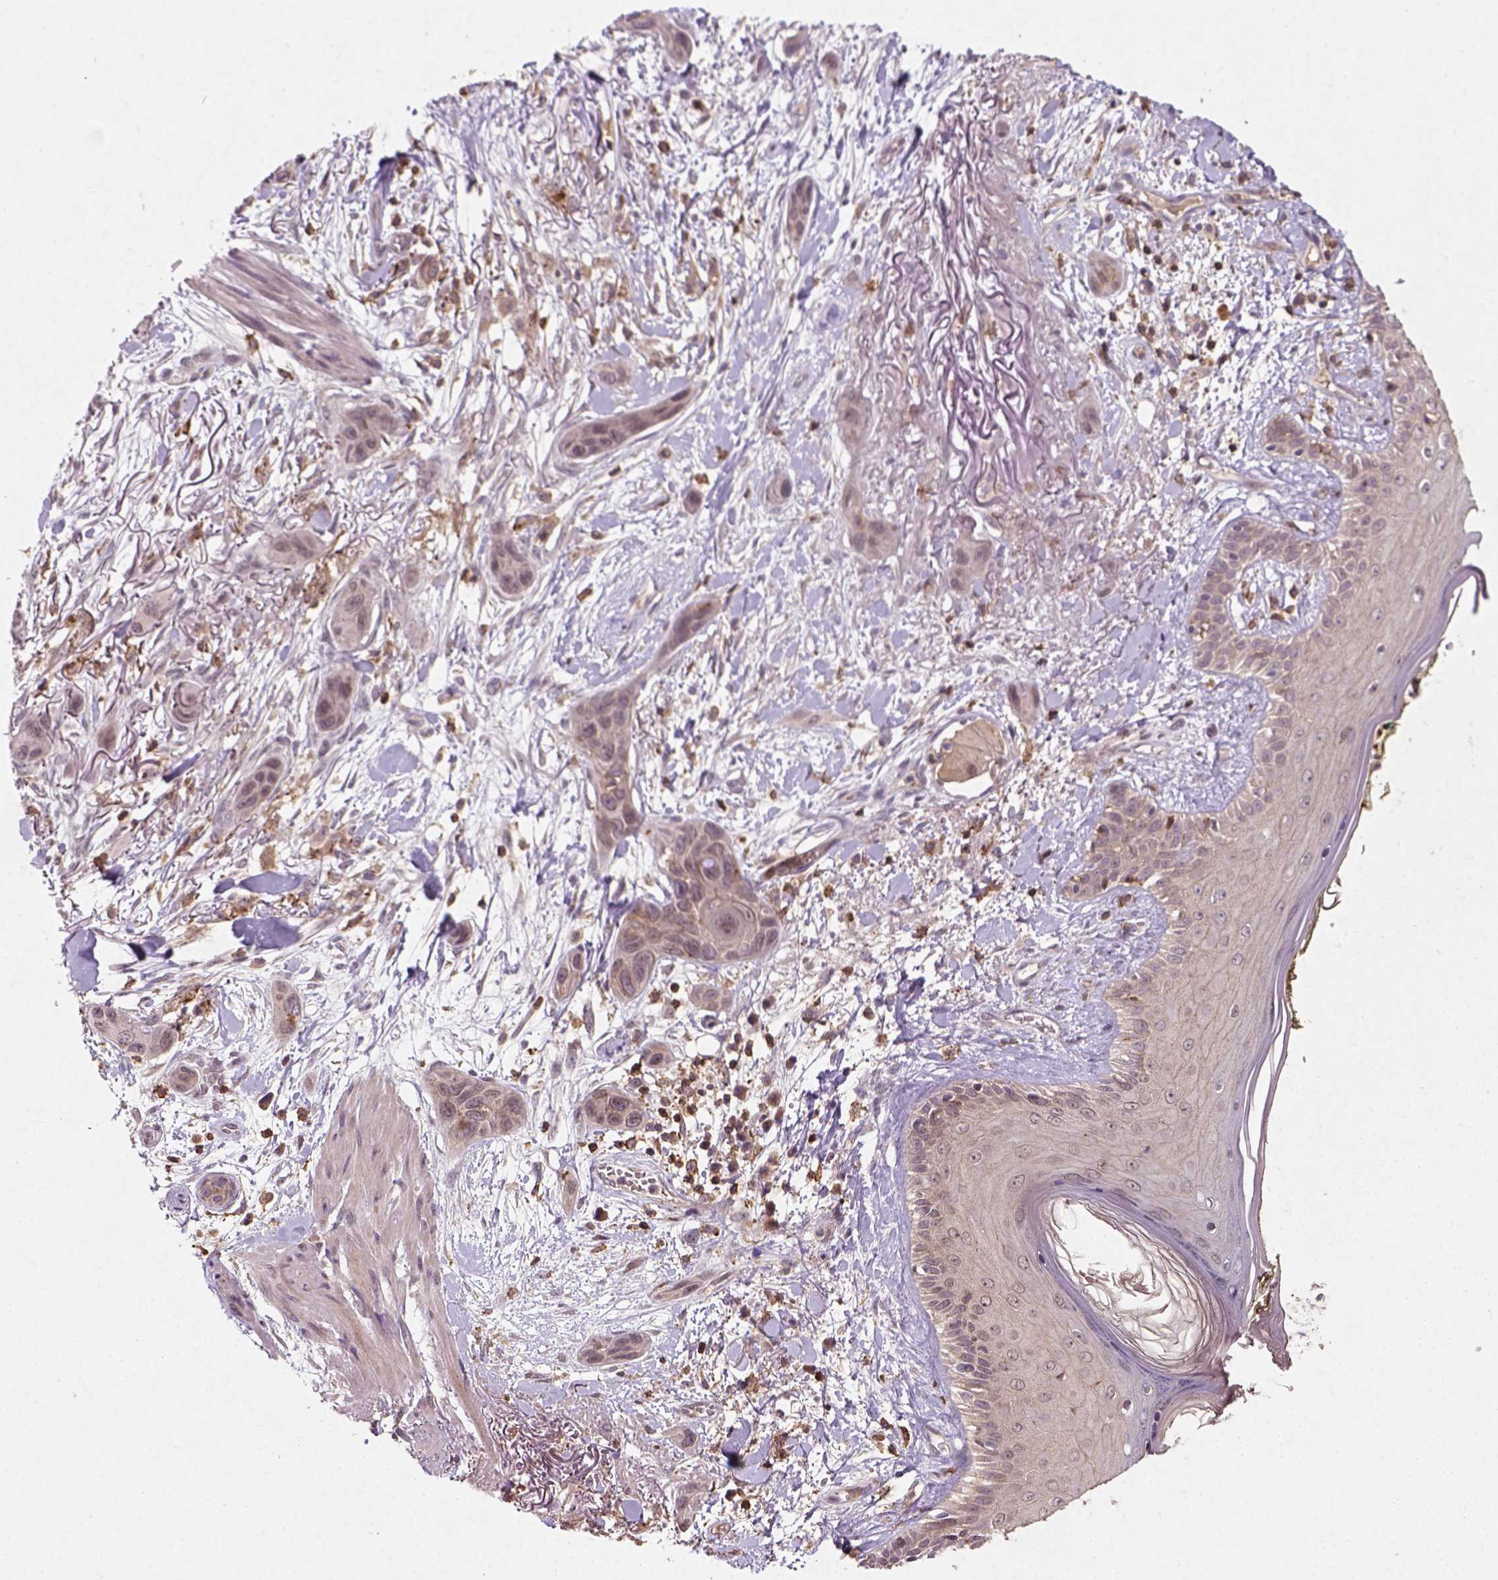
{"staining": {"intensity": "negative", "quantity": "none", "location": "none"}, "tissue": "skin cancer", "cell_type": "Tumor cells", "image_type": "cancer", "snomed": [{"axis": "morphology", "description": "Squamous cell carcinoma, NOS"}, {"axis": "topography", "description": "Skin"}], "caption": "Tumor cells are negative for brown protein staining in skin cancer. (Immunohistochemistry (ihc), brightfield microscopy, high magnification).", "gene": "CAMKK1", "patient": {"sex": "male", "age": 79}}